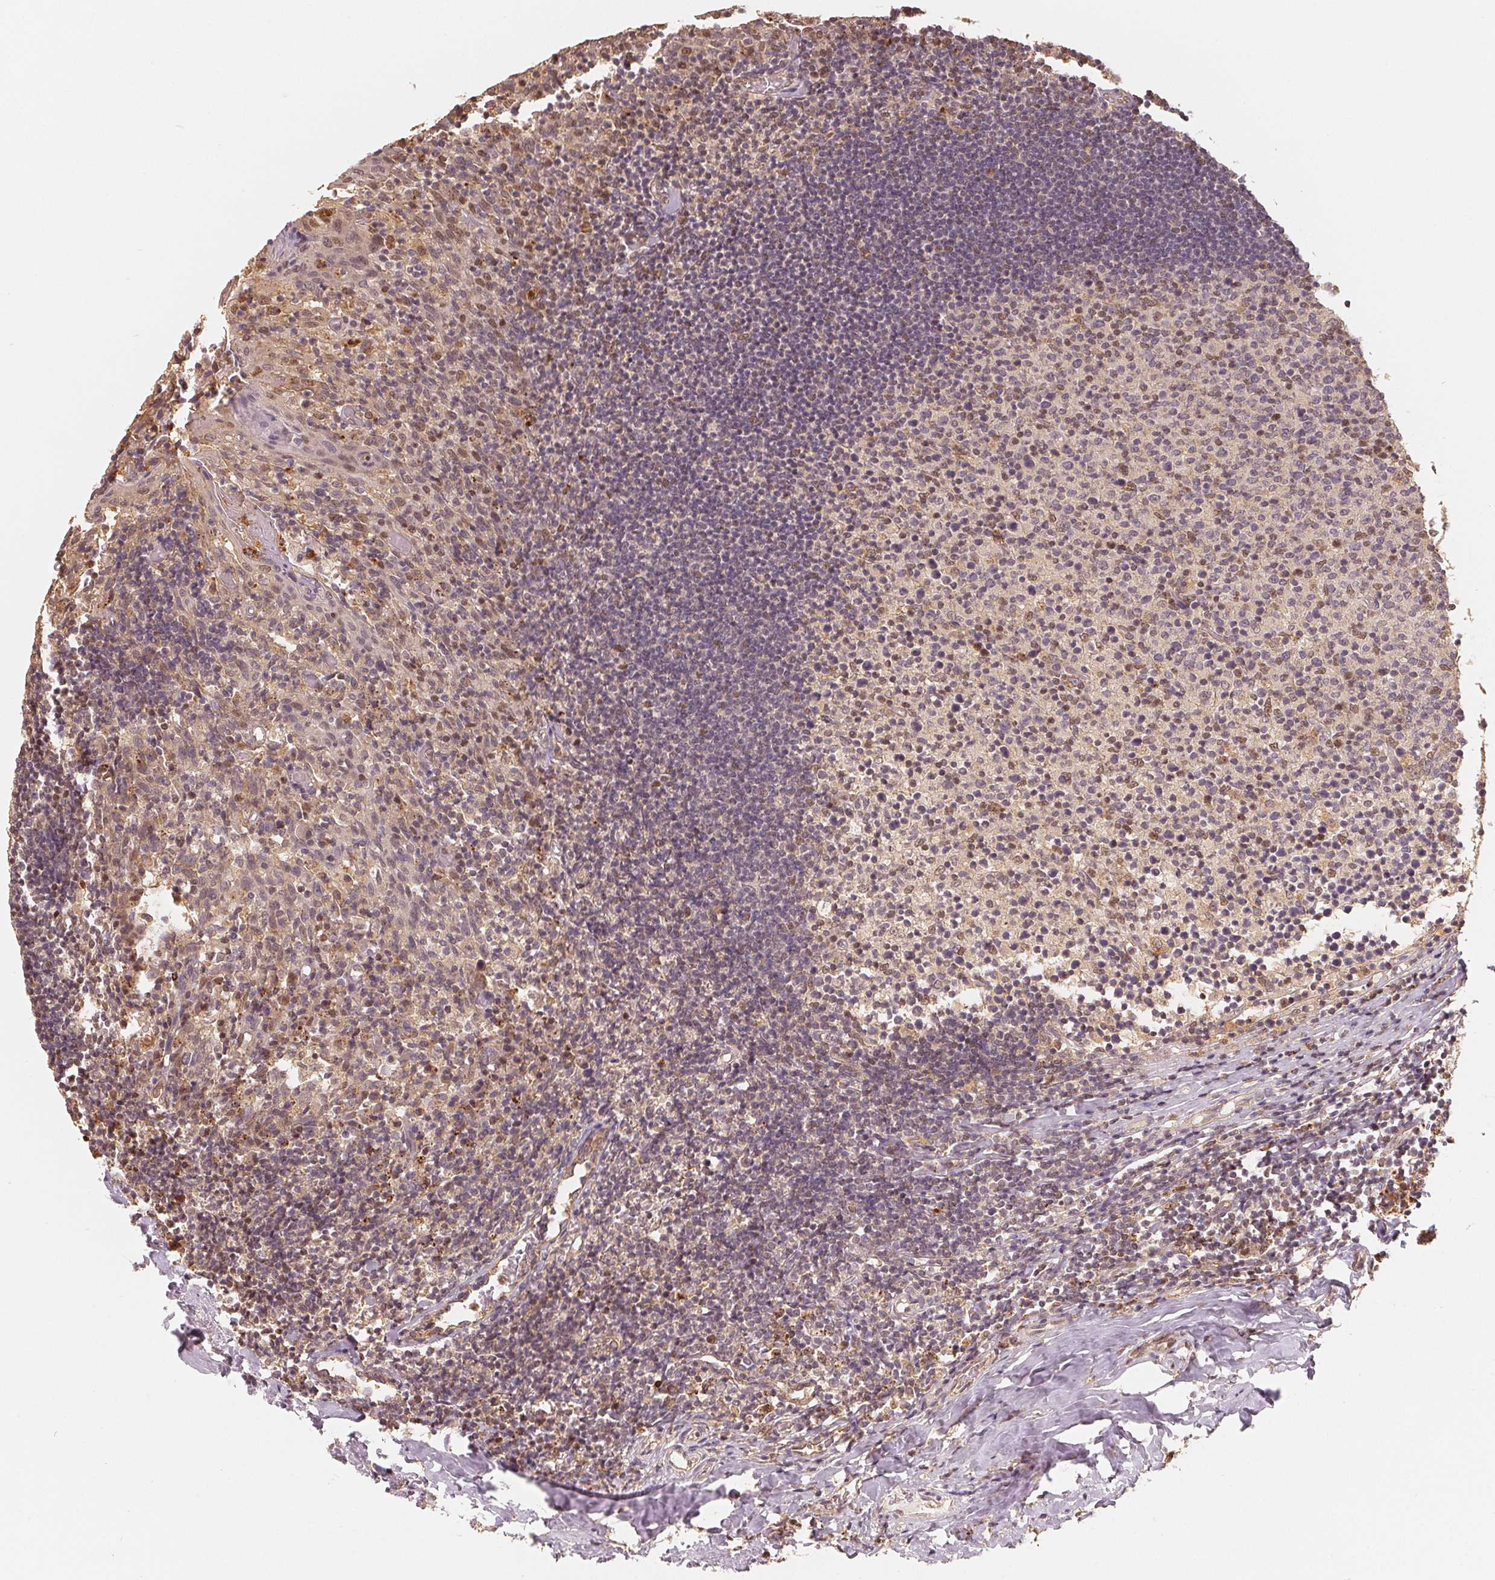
{"staining": {"intensity": "moderate", "quantity": "<25%", "location": "nuclear"}, "tissue": "tonsil", "cell_type": "Germinal center cells", "image_type": "normal", "snomed": [{"axis": "morphology", "description": "Normal tissue, NOS"}, {"axis": "topography", "description": "Tonsil"}], "caption": "A low amount of moderate nuclear positivity is present in about <25% of germinal center cells in unremarkable tonsil. (Stains: DAB (3,3'-diaminobenzidine) in brown, nuclei in blue, Microscopy: brightfield microscopy at high magnification).", "gene": "GUSB", "patient": {"sex": "female", "age": 10}}